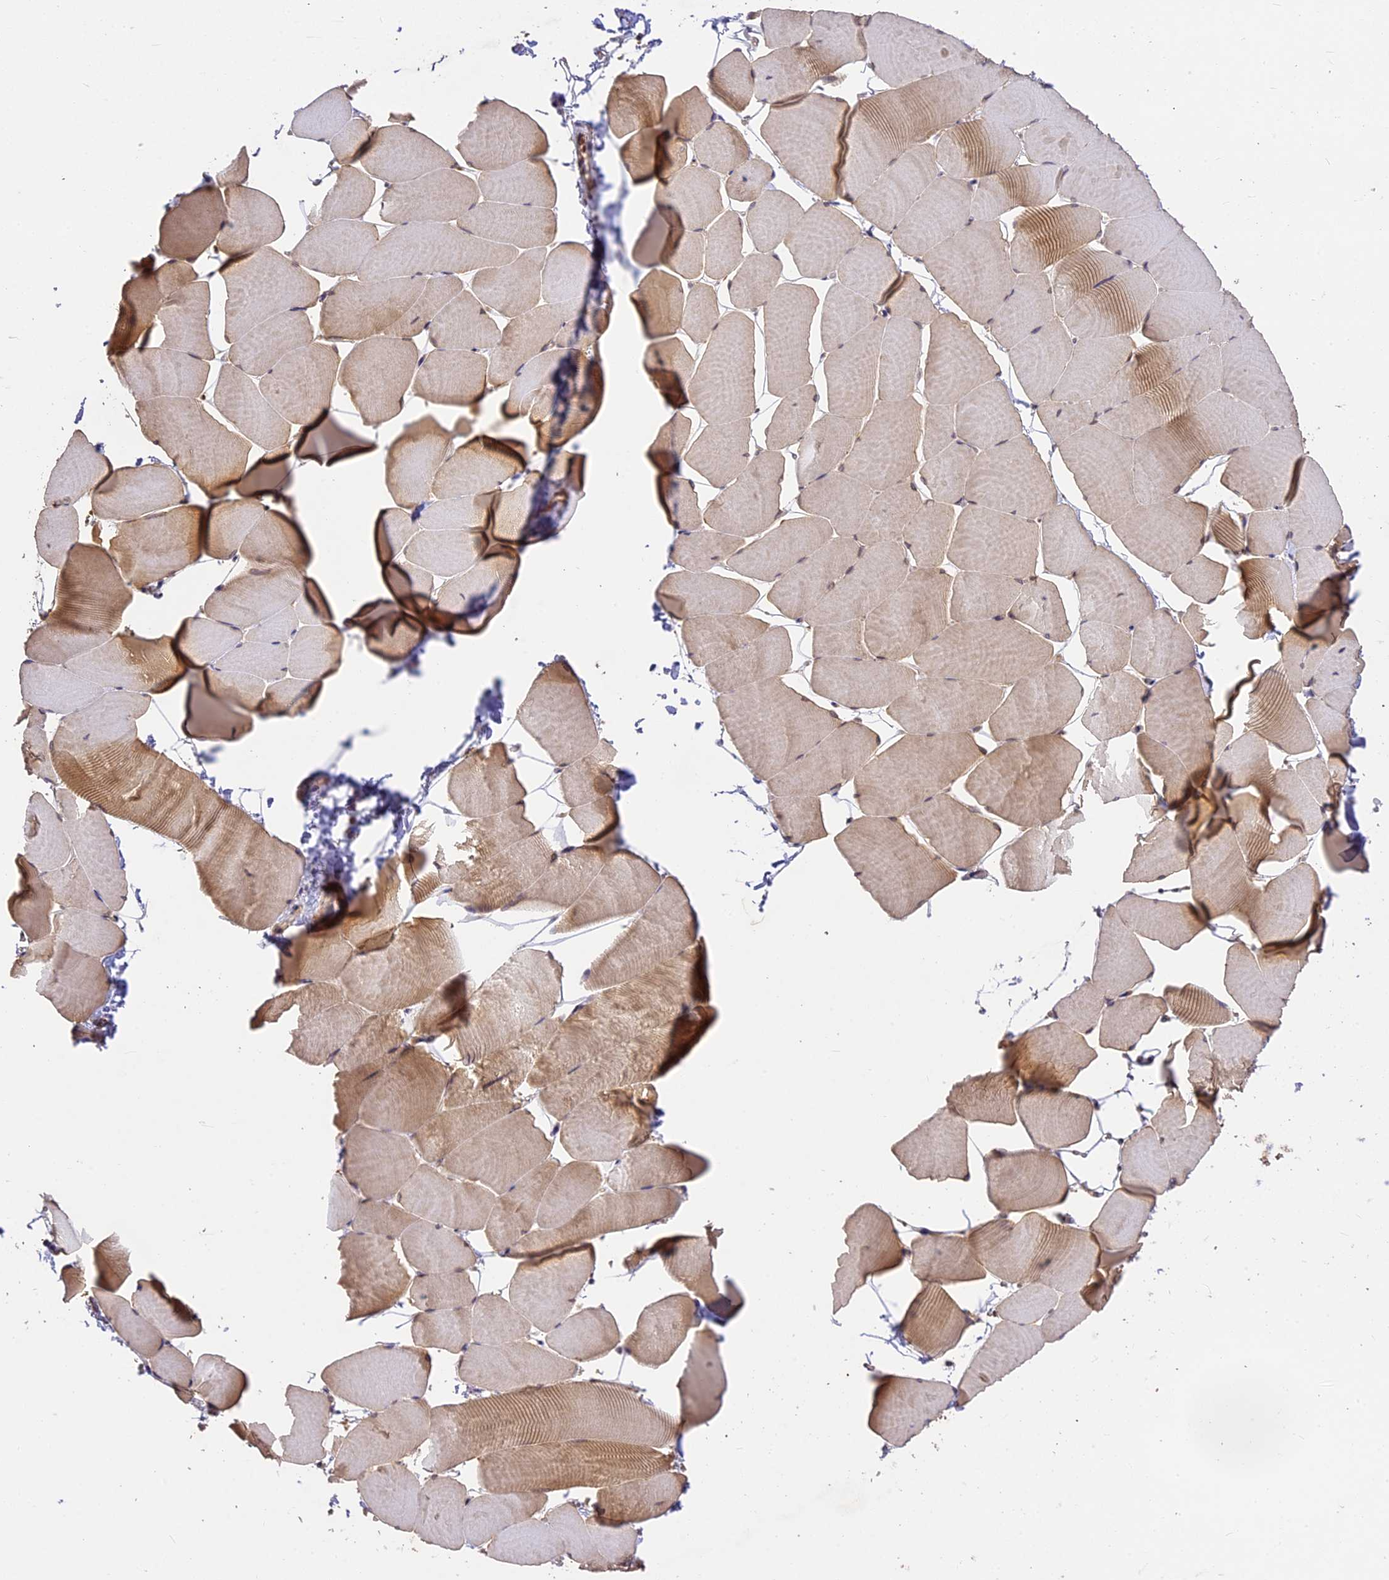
{"staining": {"intensity": "moderate", "quantity": "25%-75%", "location": "cytoplasmic/membranous"}, "tissue": "skeletal muscle", "cell_type": "Myocytes", "image_type": "normal", "snomed": [{"axis": "morphology", "description": "Normal tissue, NOS"}, {"axis": "topography", "description": "Skeletal muscle"}], "caption": "Immunohistochemistry (IHC) of benign human skeletal muscle exhibits medium levels of moderate cytoplasmic/membranous expression in approximately 25%-75% of myocytes.", "gene": "BRAP", "patient": {"sex": "male", "age": 25}}